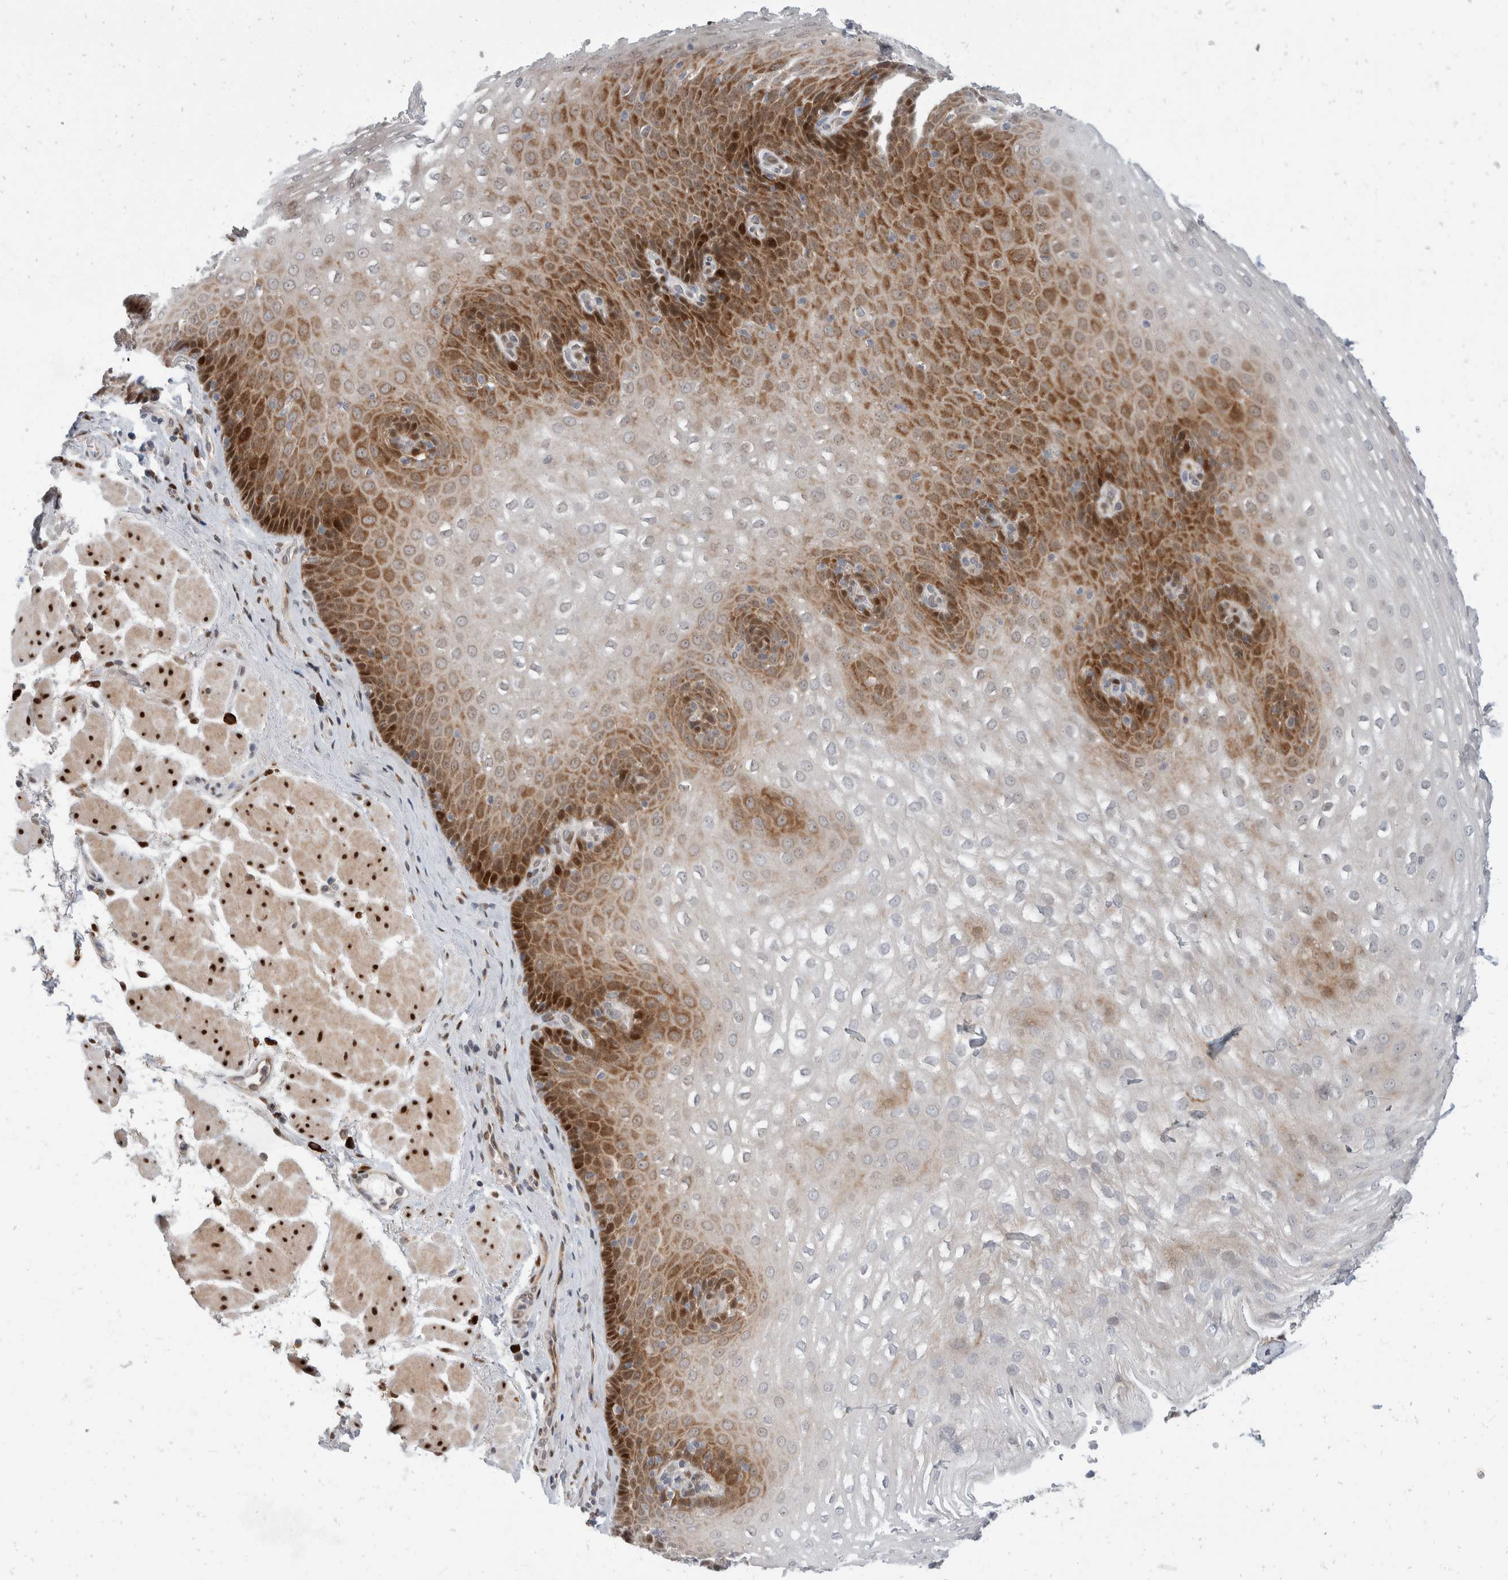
{"staining": {"intensity": "moderate", "quantity": "25%-75%", "location": "cytoplasmic/membranous,nuclear"}, "tissue": "esophagus", "cell_type": "Squamous epithelial cells", "image_type": "normal", "snomed": [{"axis": "morphology", "description": "Normal tissue, NOS"}, {"axis": "topography", "description": "Esophagus"}], "caption": "Squamous epithelial cells reveal medium levels of moderate cytoplasmic/membranous,nuclear expression in approximately 25%-75% of cells in benign human esophagus.", "gene": "ZNF703", "patient": {"sex": "female", "age": 66}}